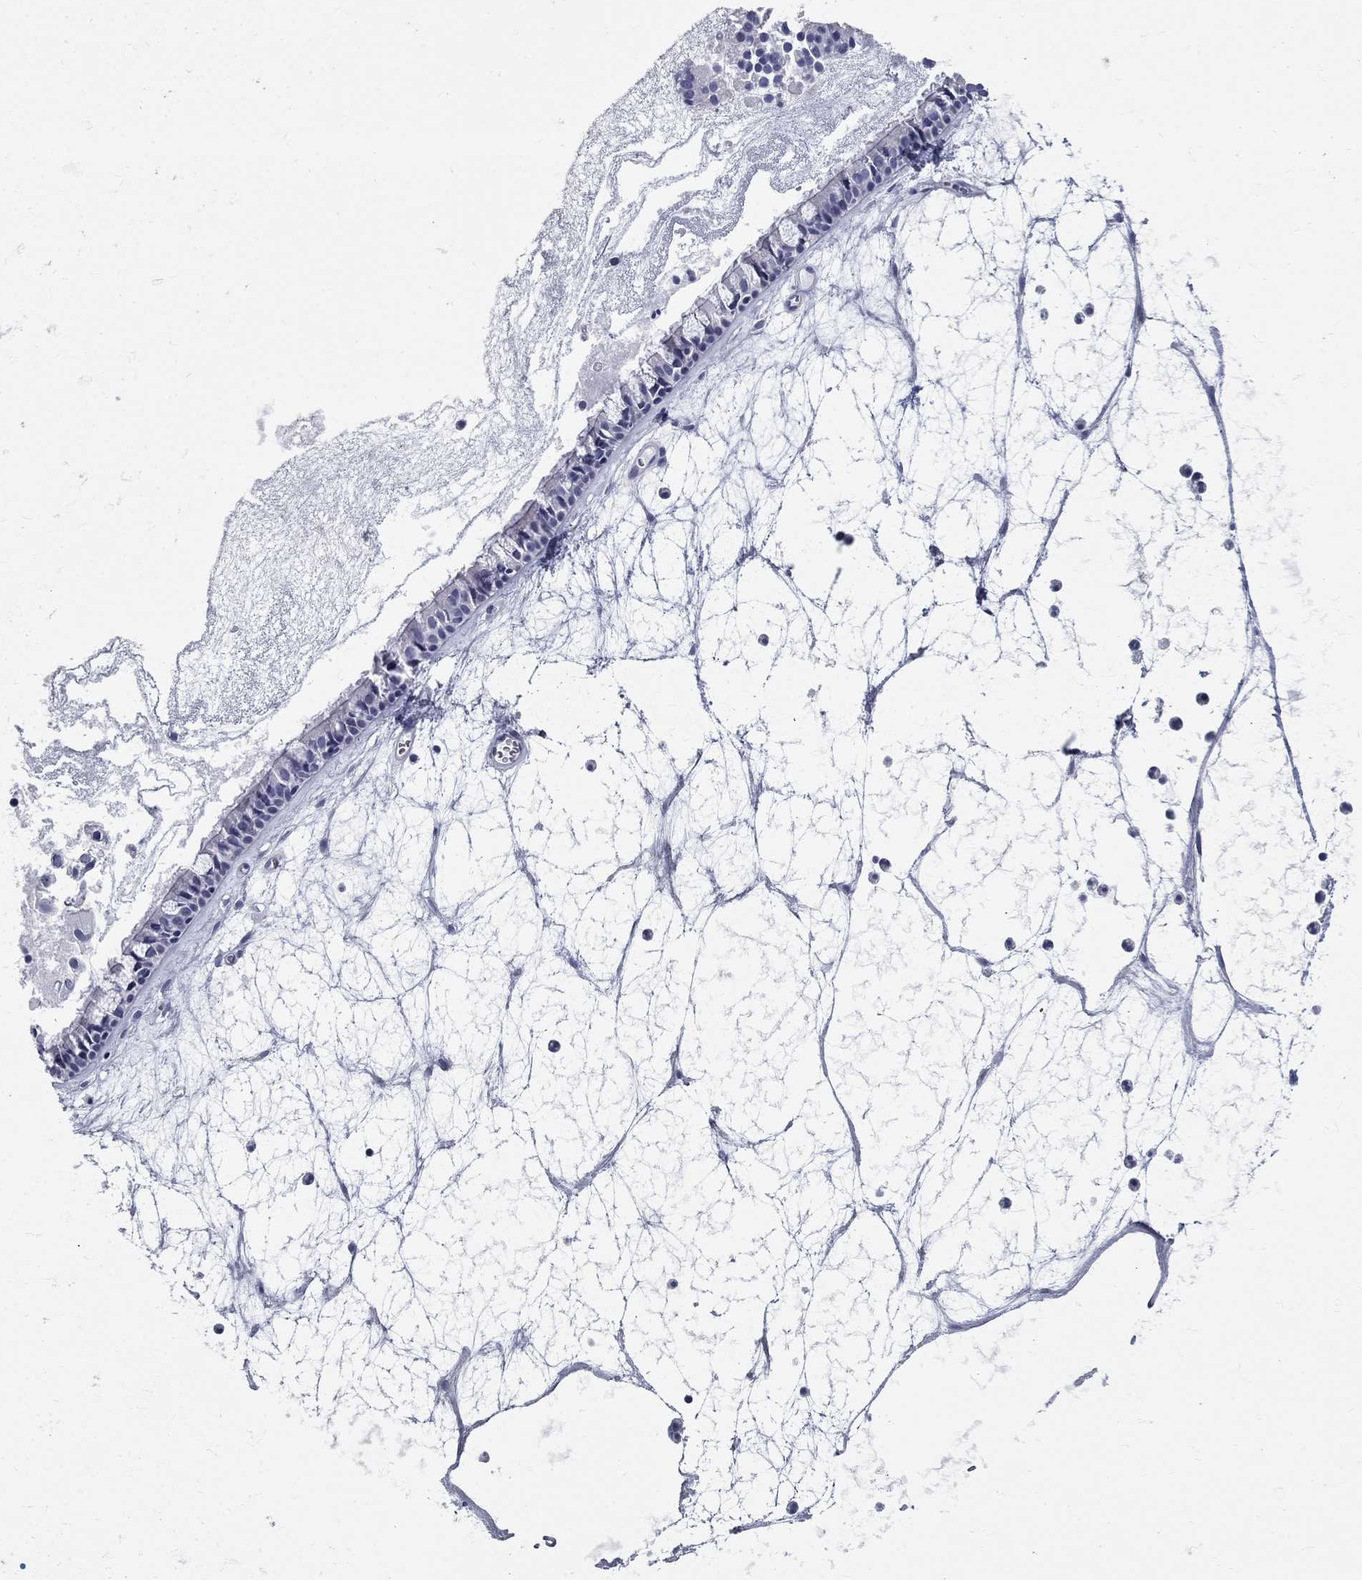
{"staining": {"intensity": "negative", "quantity": "none", "location": "none"}, "tissue": "nasopharynx", "cell_type": "Respiratory epithelial cells", "image_type": "normal", "snomed": [{"axis": "morphology", "description": "Normal tissue, NOS"}, {"axis": "topography", "description": "Nasopharynx"}], "caption": "This is an immunohistochemistry image of benign nasopharynx. There is no expression in respiratory epithelial cells.", "gene": "TGM4", "patient": {"sex": "male", "age": 31}}